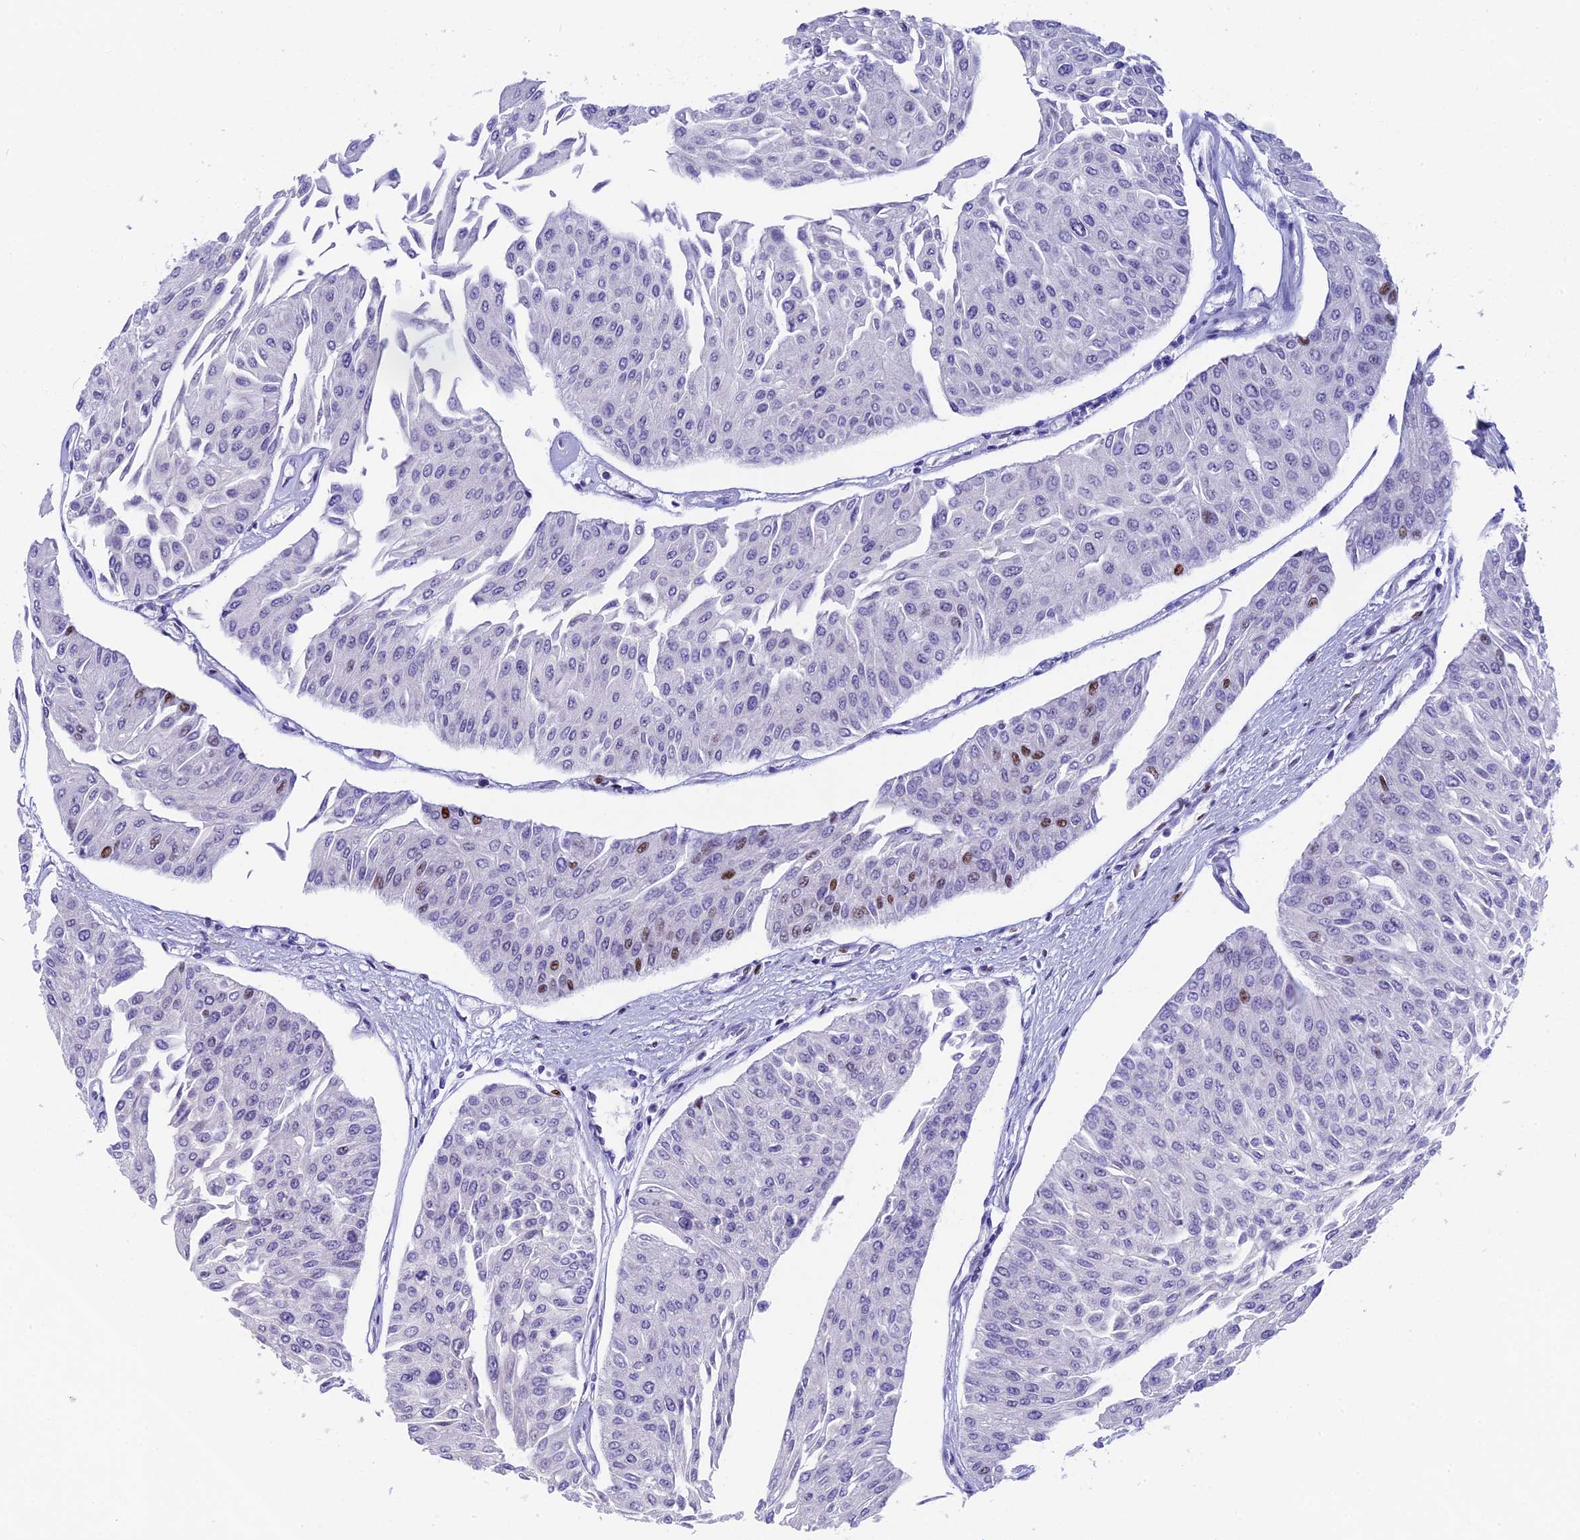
{"staining": {"intensity": "moderate", "quantity": "<25%", "location": "nuclear"}, "tissue": "urothelial cancer", "cell_type": "Tumor cells", "image_type": "cancer", "snomed": [{"axis": "morphology", "description": "Urothelial carcinoma, Low grade"}, {"axis": "topography", "description": "Urinary bladder"}], "caption": "Tumor cells display moderate nuclear positivity in about <25% of cells in urothelial cancer.", "gene": "NSA2", "patient": {"sex": "male", "age": 67}}